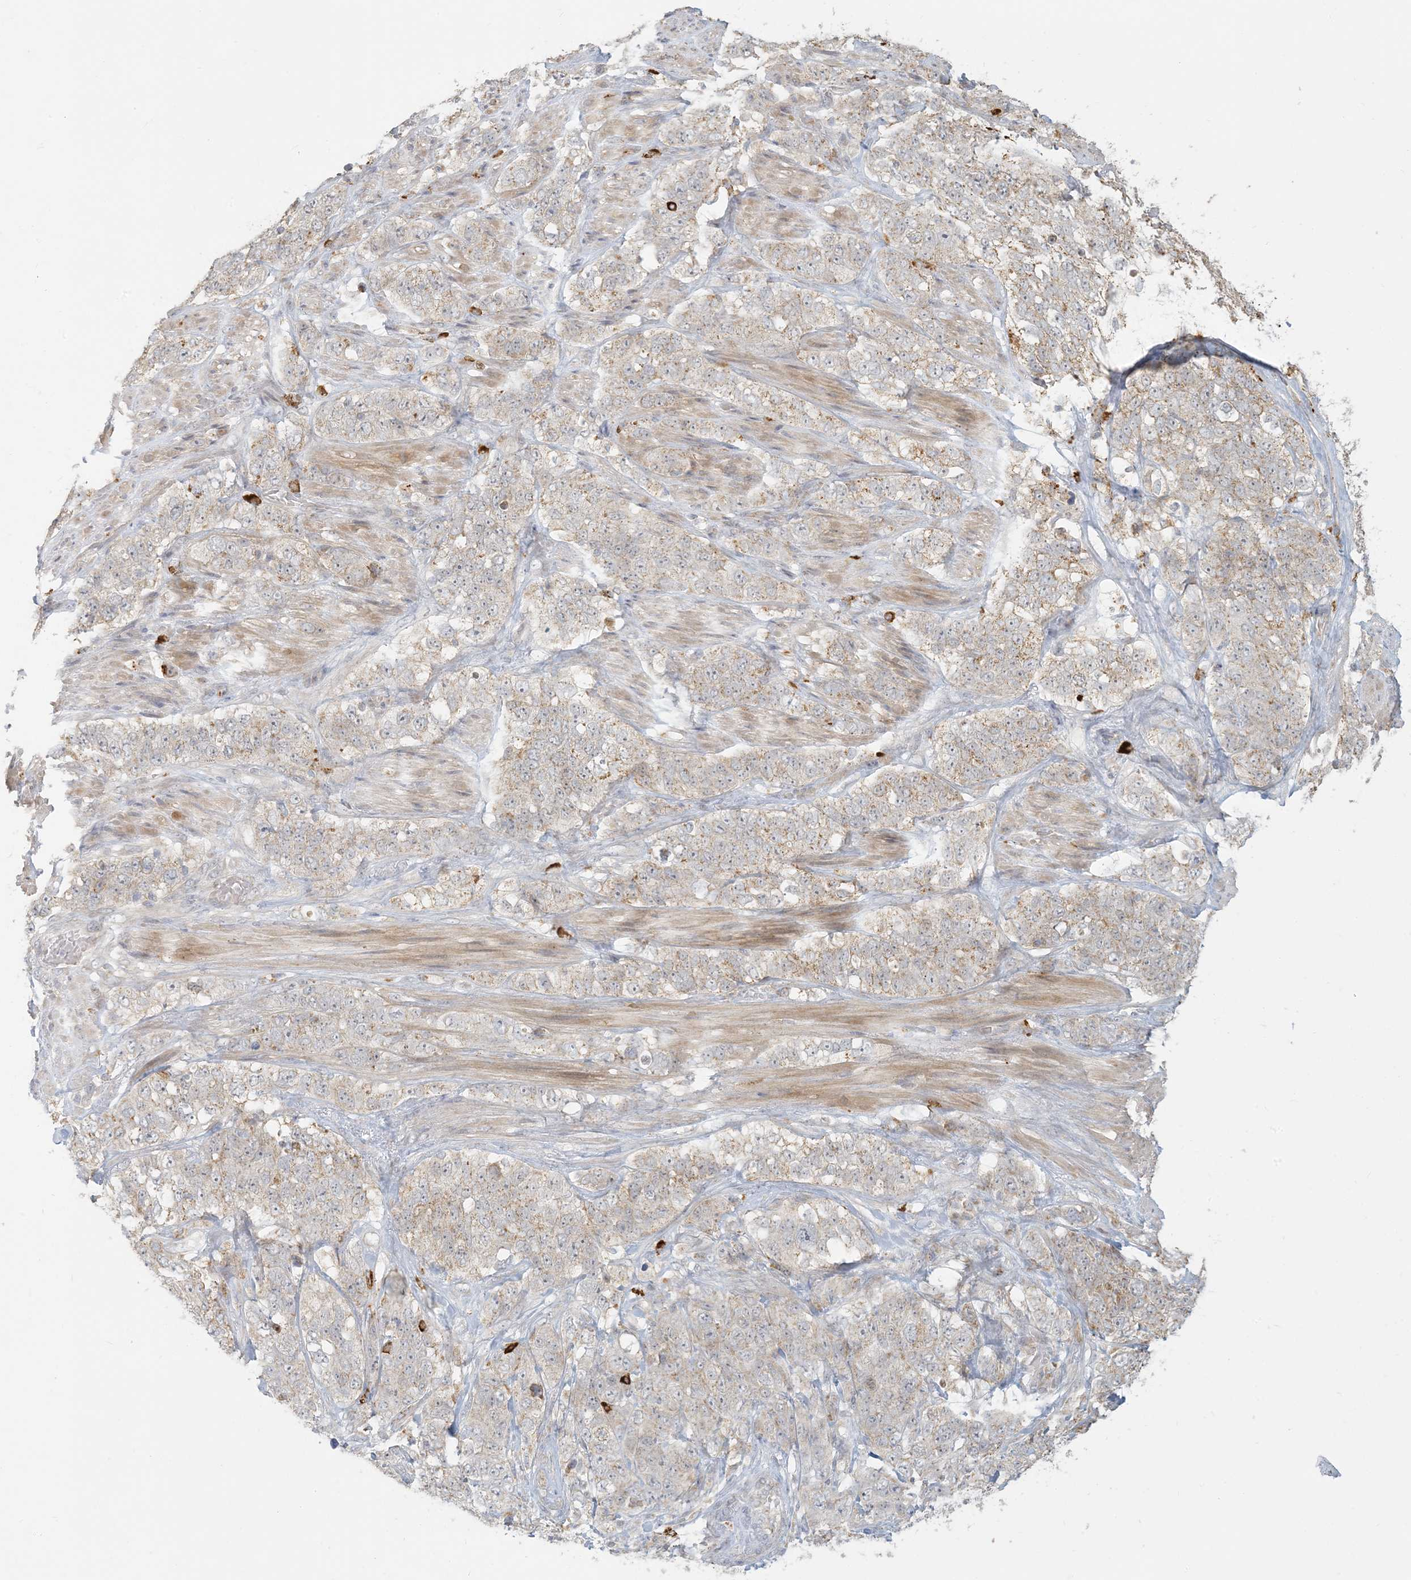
{"staining": {"intensity": "weak", "quantity": "25%-75%", "location": "cytoplasmic/membranous"}, "tissue": "stomach cancer", "cell_type": "Tumor cells", "image_type": "cancer", "snomed": [{"axis": "morphology", "description": "Adenocarcinoma, NOS"}, {"axis": "topography", "description": "Stomach"}], "caption": "Human adenocarcinoma (stomach) stained with a protein marker shows weak staining in tumor cells.", "gene": "MCAT", "patient": {"sex": "male", "age": 48}}